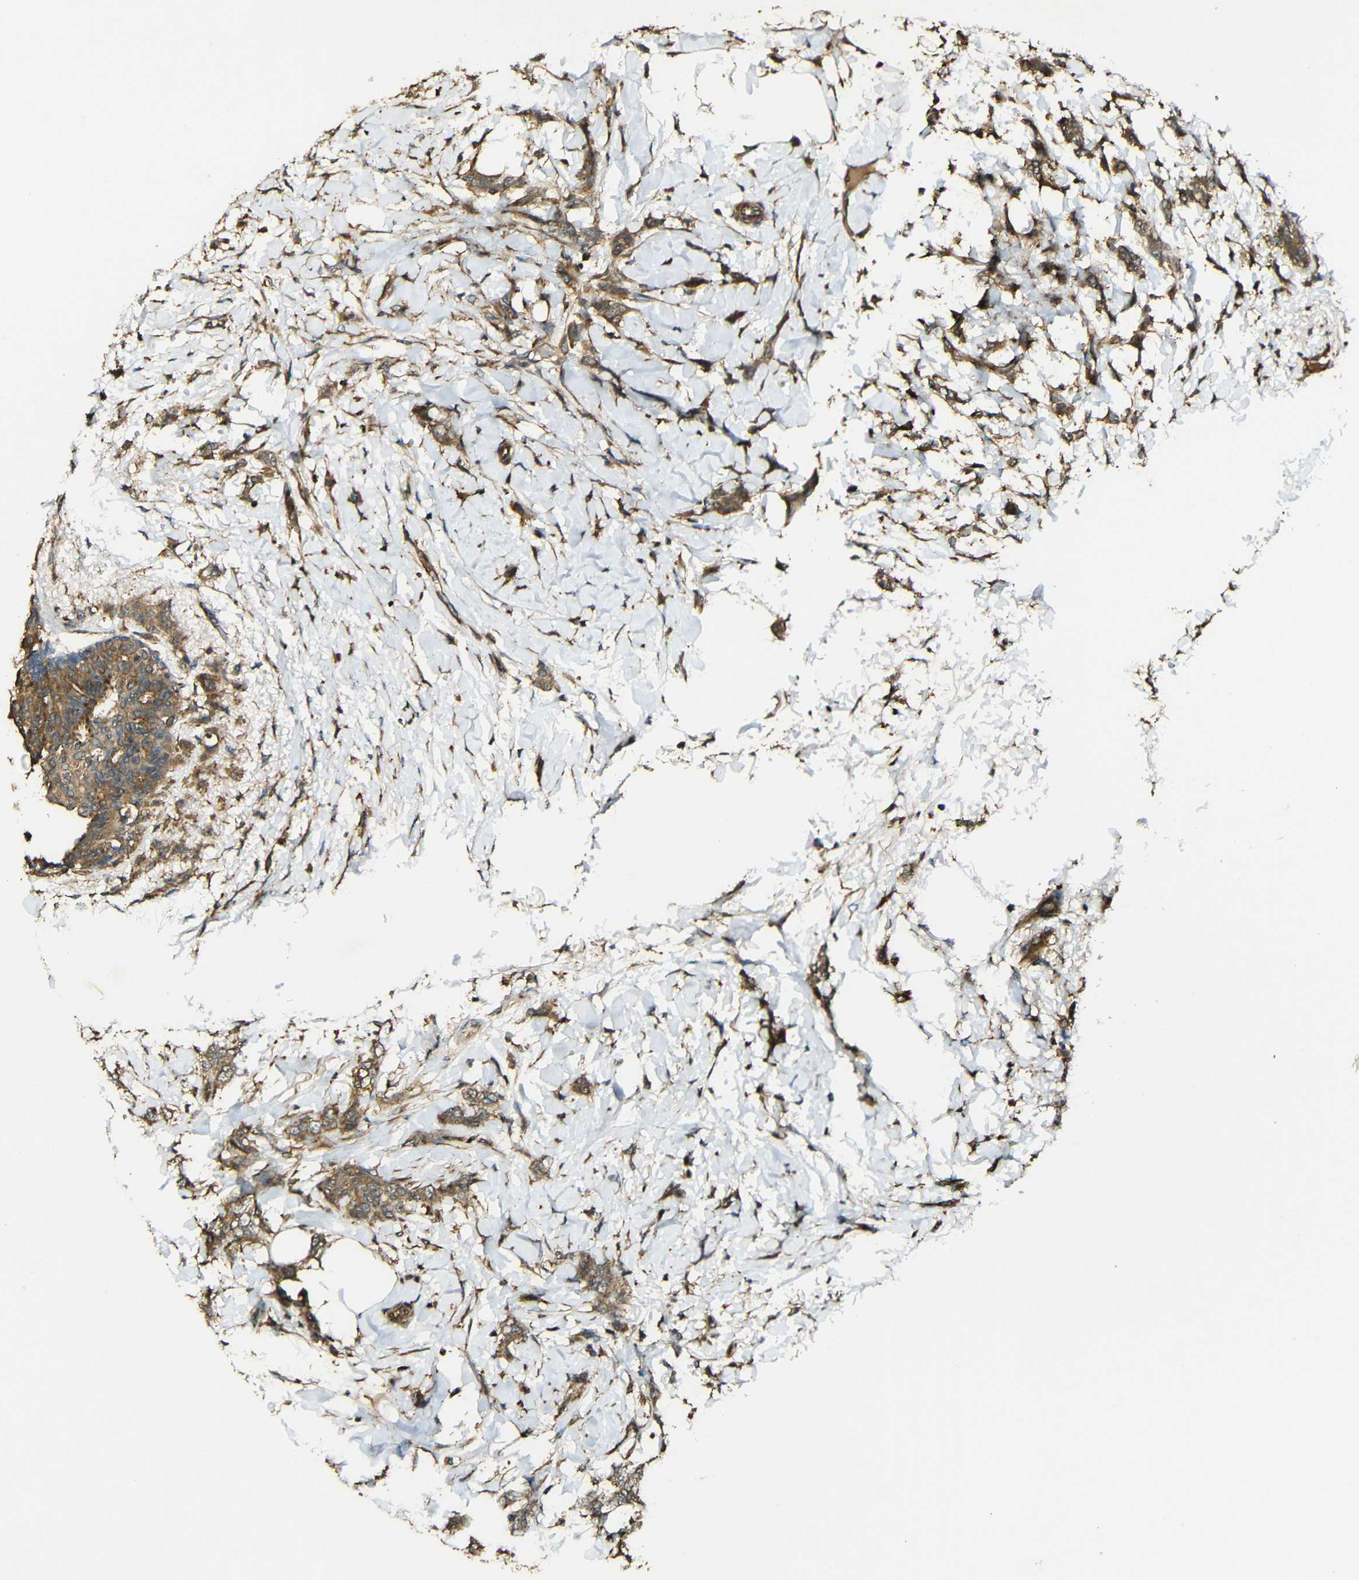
{"staining": {"intensity": "moderate", "quantity": ">75%", "location": "cytoplasmic/membranous"}, "tissue": "breast cancer", "cell_type": "Tumor cells", "image_type": "cancer", "snomed": [{"axis": "morphology", "description": "Lobular carcinoma, in situ"}, {"axis": "morphology", "description": "Lobular carcinoma"}, {"axis": "topography", "description": "Breast"}], "caption": "IHC (DAB) staining of human breast cancer reveals moderate cytoplasmic/membranous protein positivity in approximately >75% of tumor cells.", "gene": "CASP8", "patient": {"sex": "female", "age": 41}}